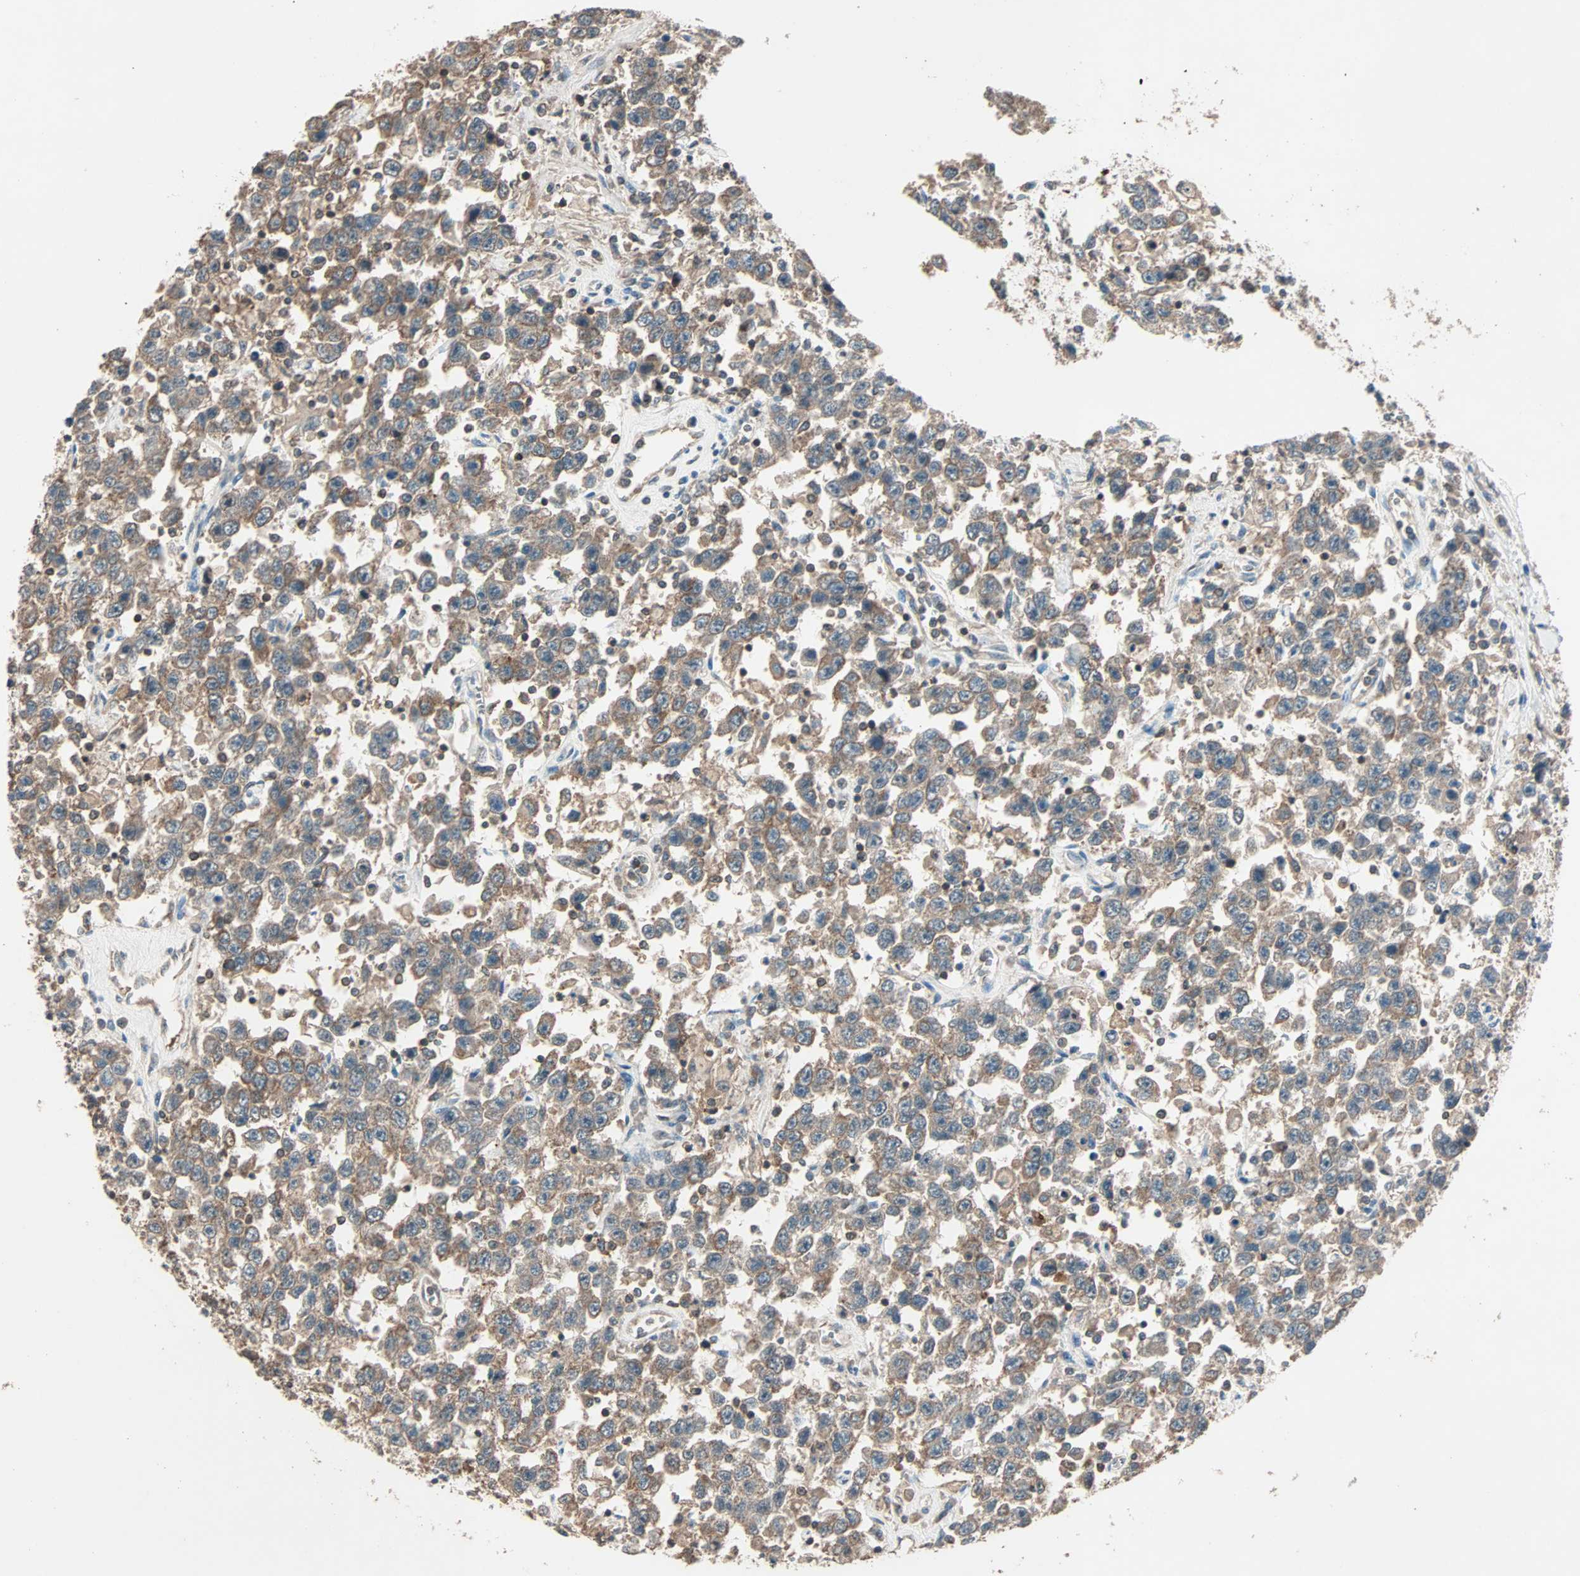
{"staining": {"intensity": "moderate", "quantity": ">75%", "location": "cytoplasmic/membranous"}, "tissue": "testis cancer", "cell_type": "Tumor cells", "image_type": "cancer", "snomed": [{"axis": "morphology", "description": "Seminoma, NOS"}, {"axis": "topography", "description": "Testis"}], "caption": "The micrograph demonstrates immunohistochemical staining of seminoma (testis). There is moderate cytoplasmic/membranous staining is appreciated in approximately >75% of tumor cells.", "gene": "MAP3K21", "patient": {"sex": "male", "age": 41}}